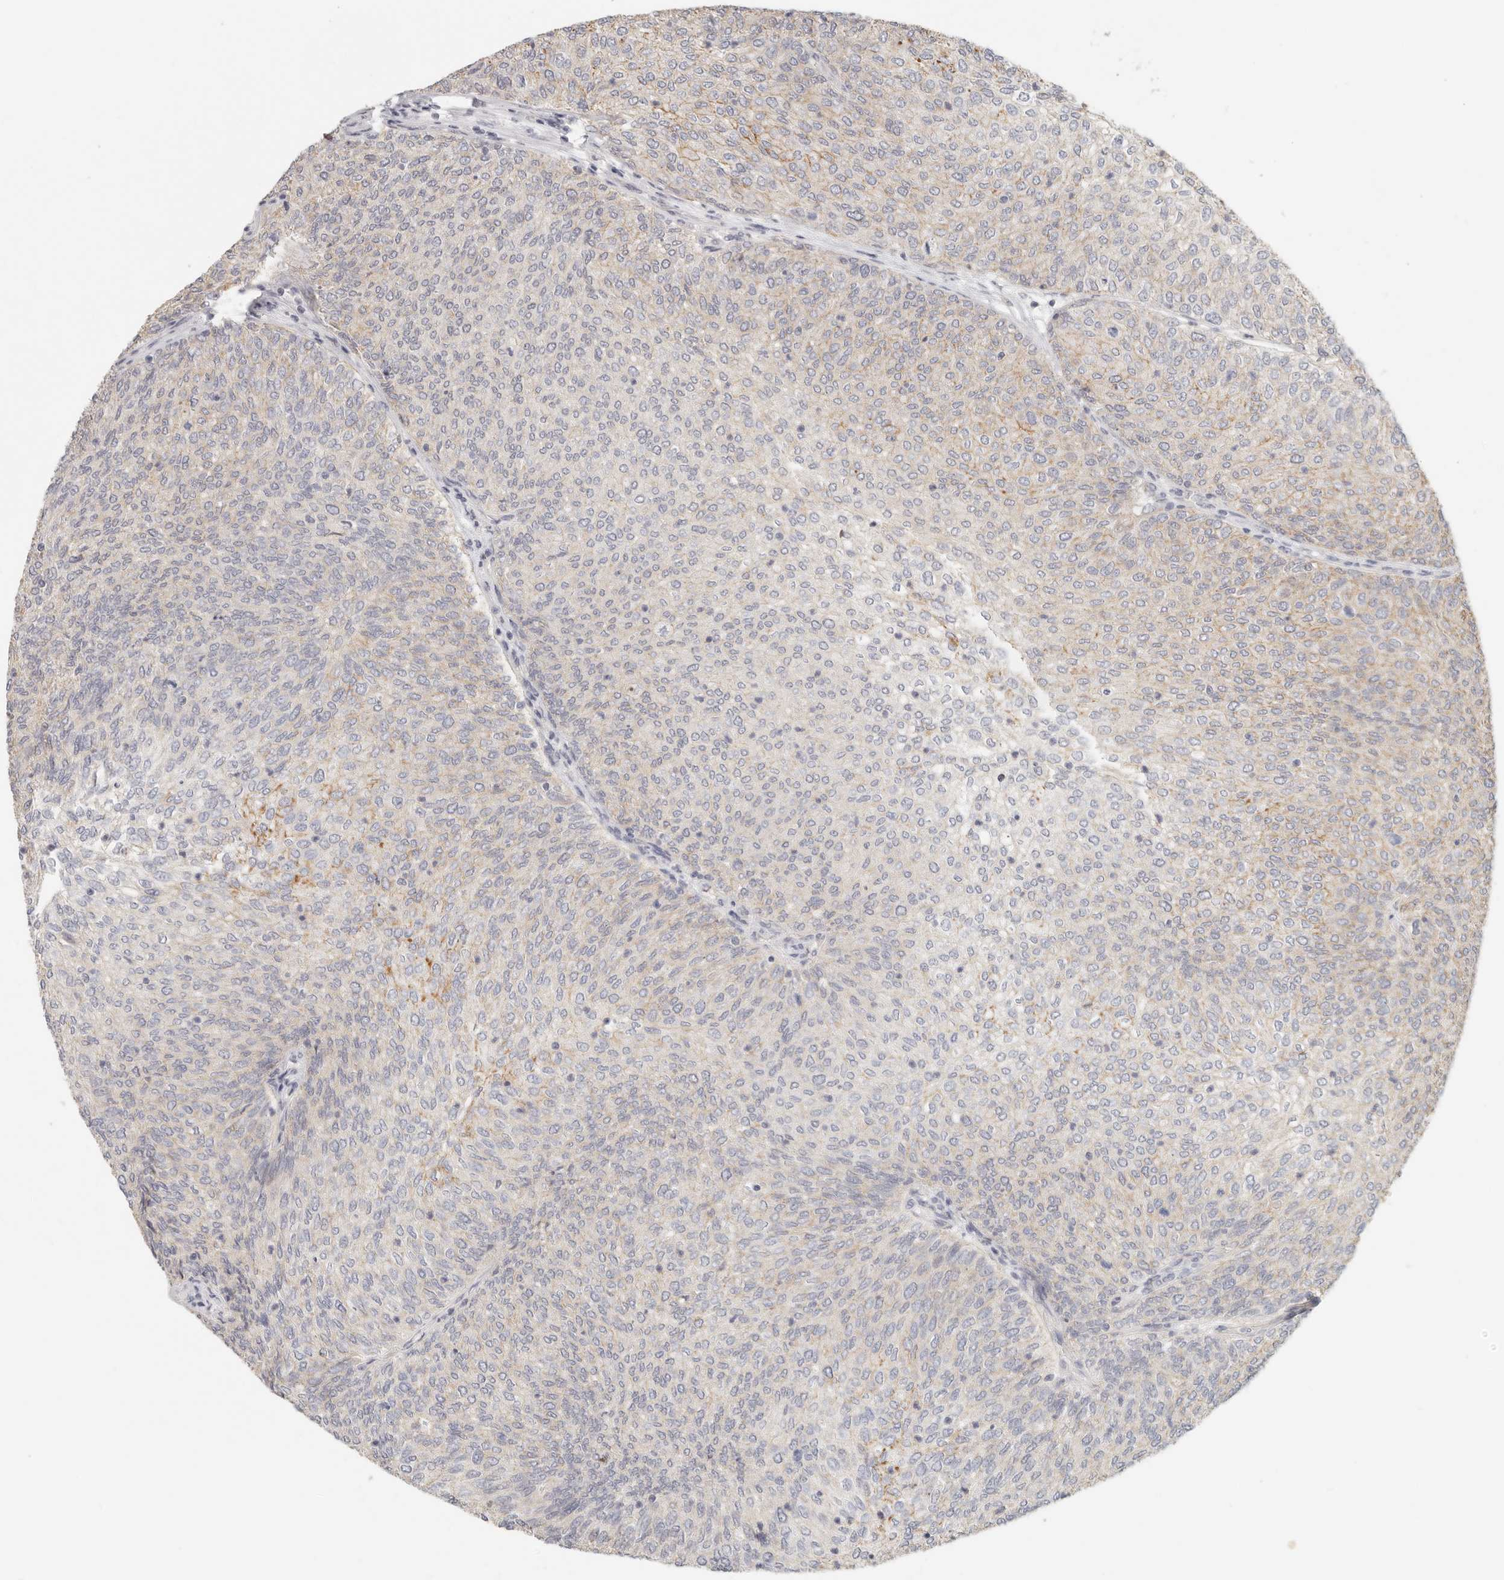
{"staining": {"intensity": "moderate", "quantity": "<25%", "location": "cytoplasmic/membranous"}, "tissue": "urothelial cancer", "cell_type": "Tumor cells", "image_type": "cancer", "snomed": [{"axis": "morphology", "description": "Urothelial carcinoma, Low grade"}, {"axis": "topography", "description": "Urinary bladder"}], "caption": "Protein analysis of urothelial cancer tissue exhibits moderate cytoplasmic/membranous positivity in about <25% of tumor cells.", "gene": "ANXA9", "patient": {"sex": "female", "age": 79}}